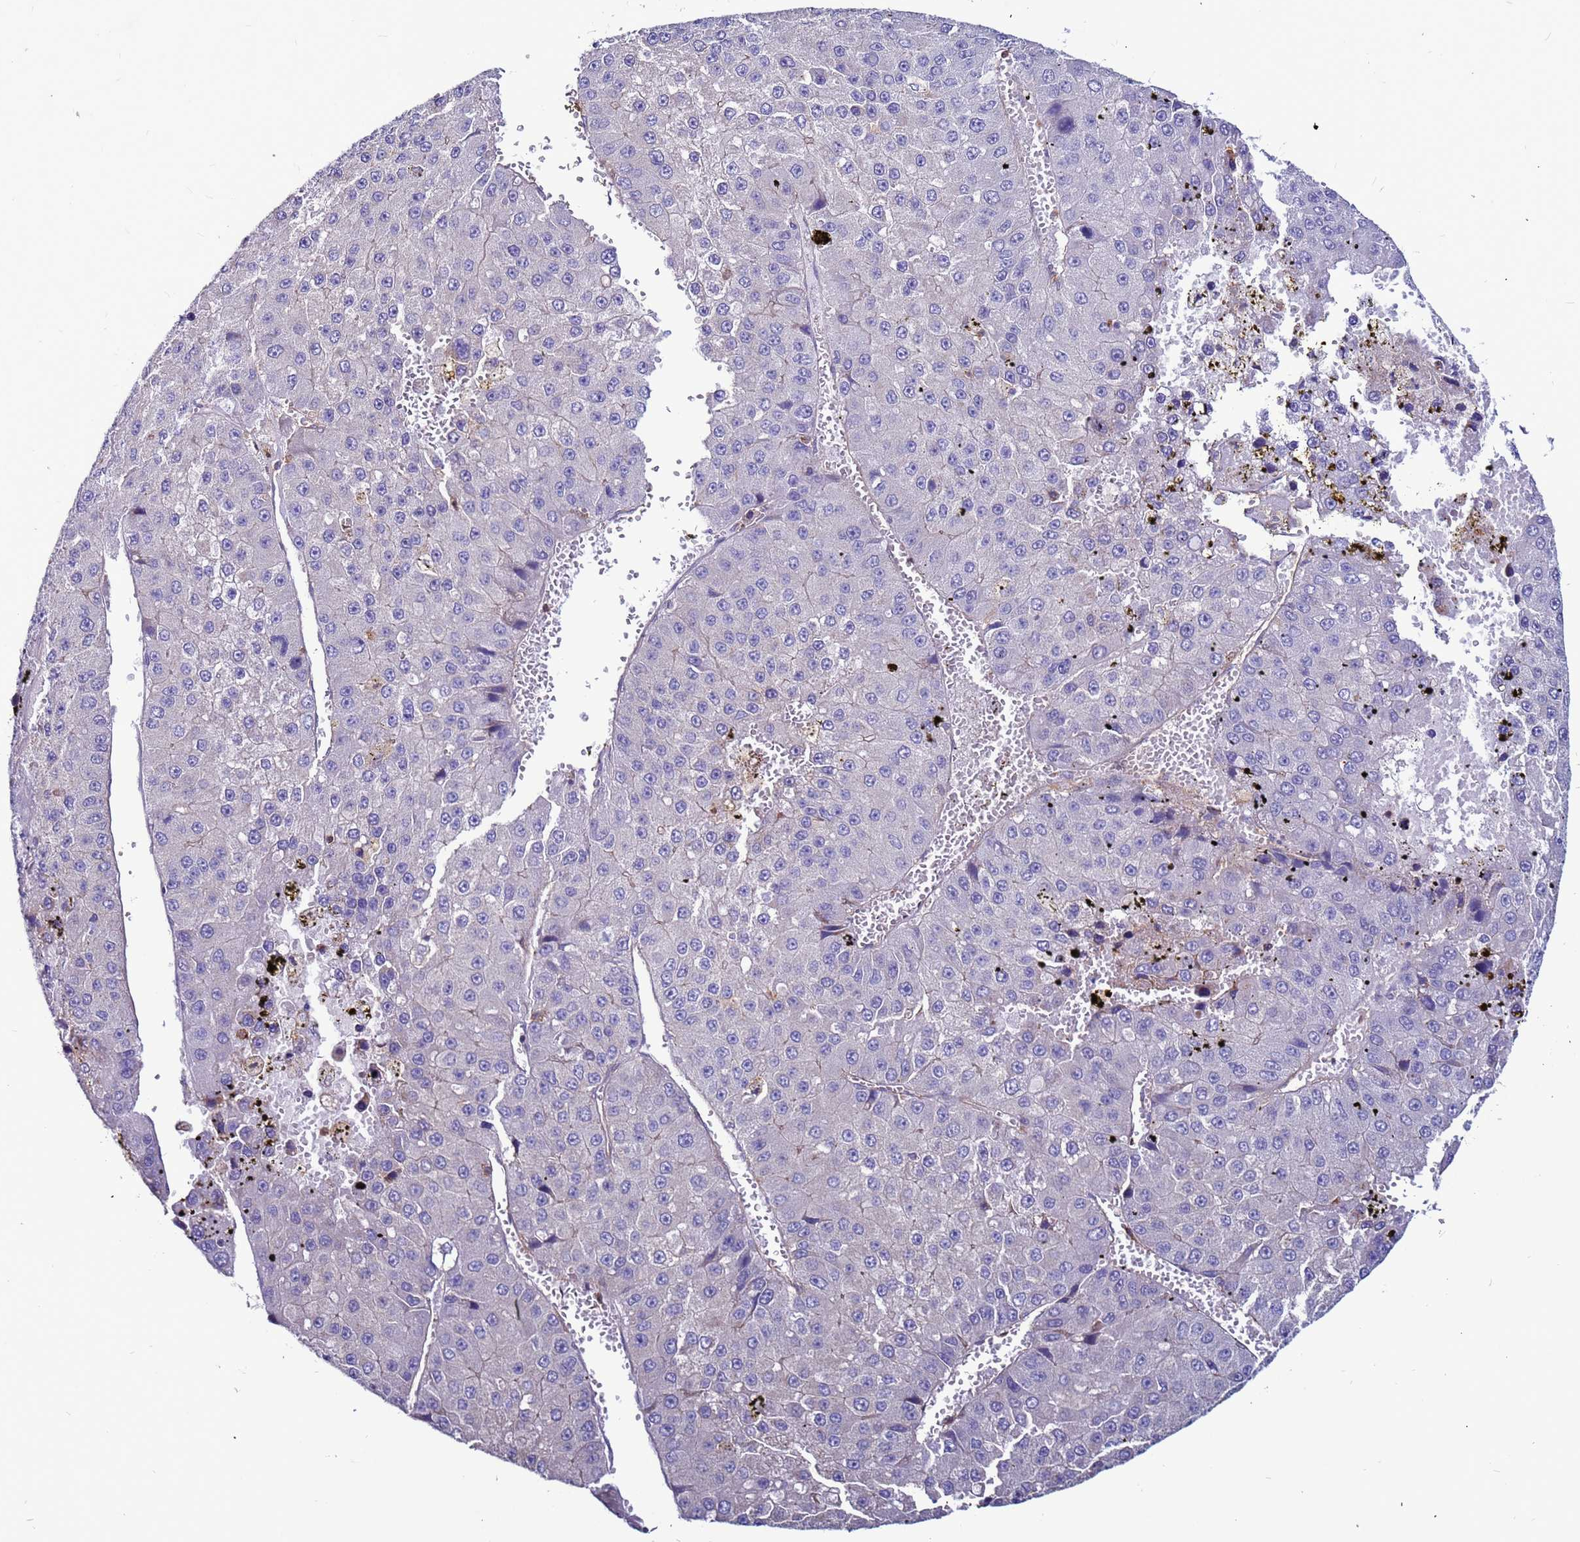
{"staining": {"intensity": "negative", "quantity": "none", "location": "none"}, "tissue": "liver cancer", "cell_type": "Tumor cells", "image_type": "cancer", "snomed": [{"axis": "morphology", "description": "Carcinoma, Hepatocellular, NOS"}, {"axis": "topography", "description": "Liver"}], "caption": "IHC photomicrograph of liver cancer stained for a protein (brown), which displays no staining in tumor cells. The staining is performed using DAB brown chromogen with nuclei counter-stained in using hematoxylin.", "gene": "NRN1L", "patient": {"sex": "female", "age": 73}}